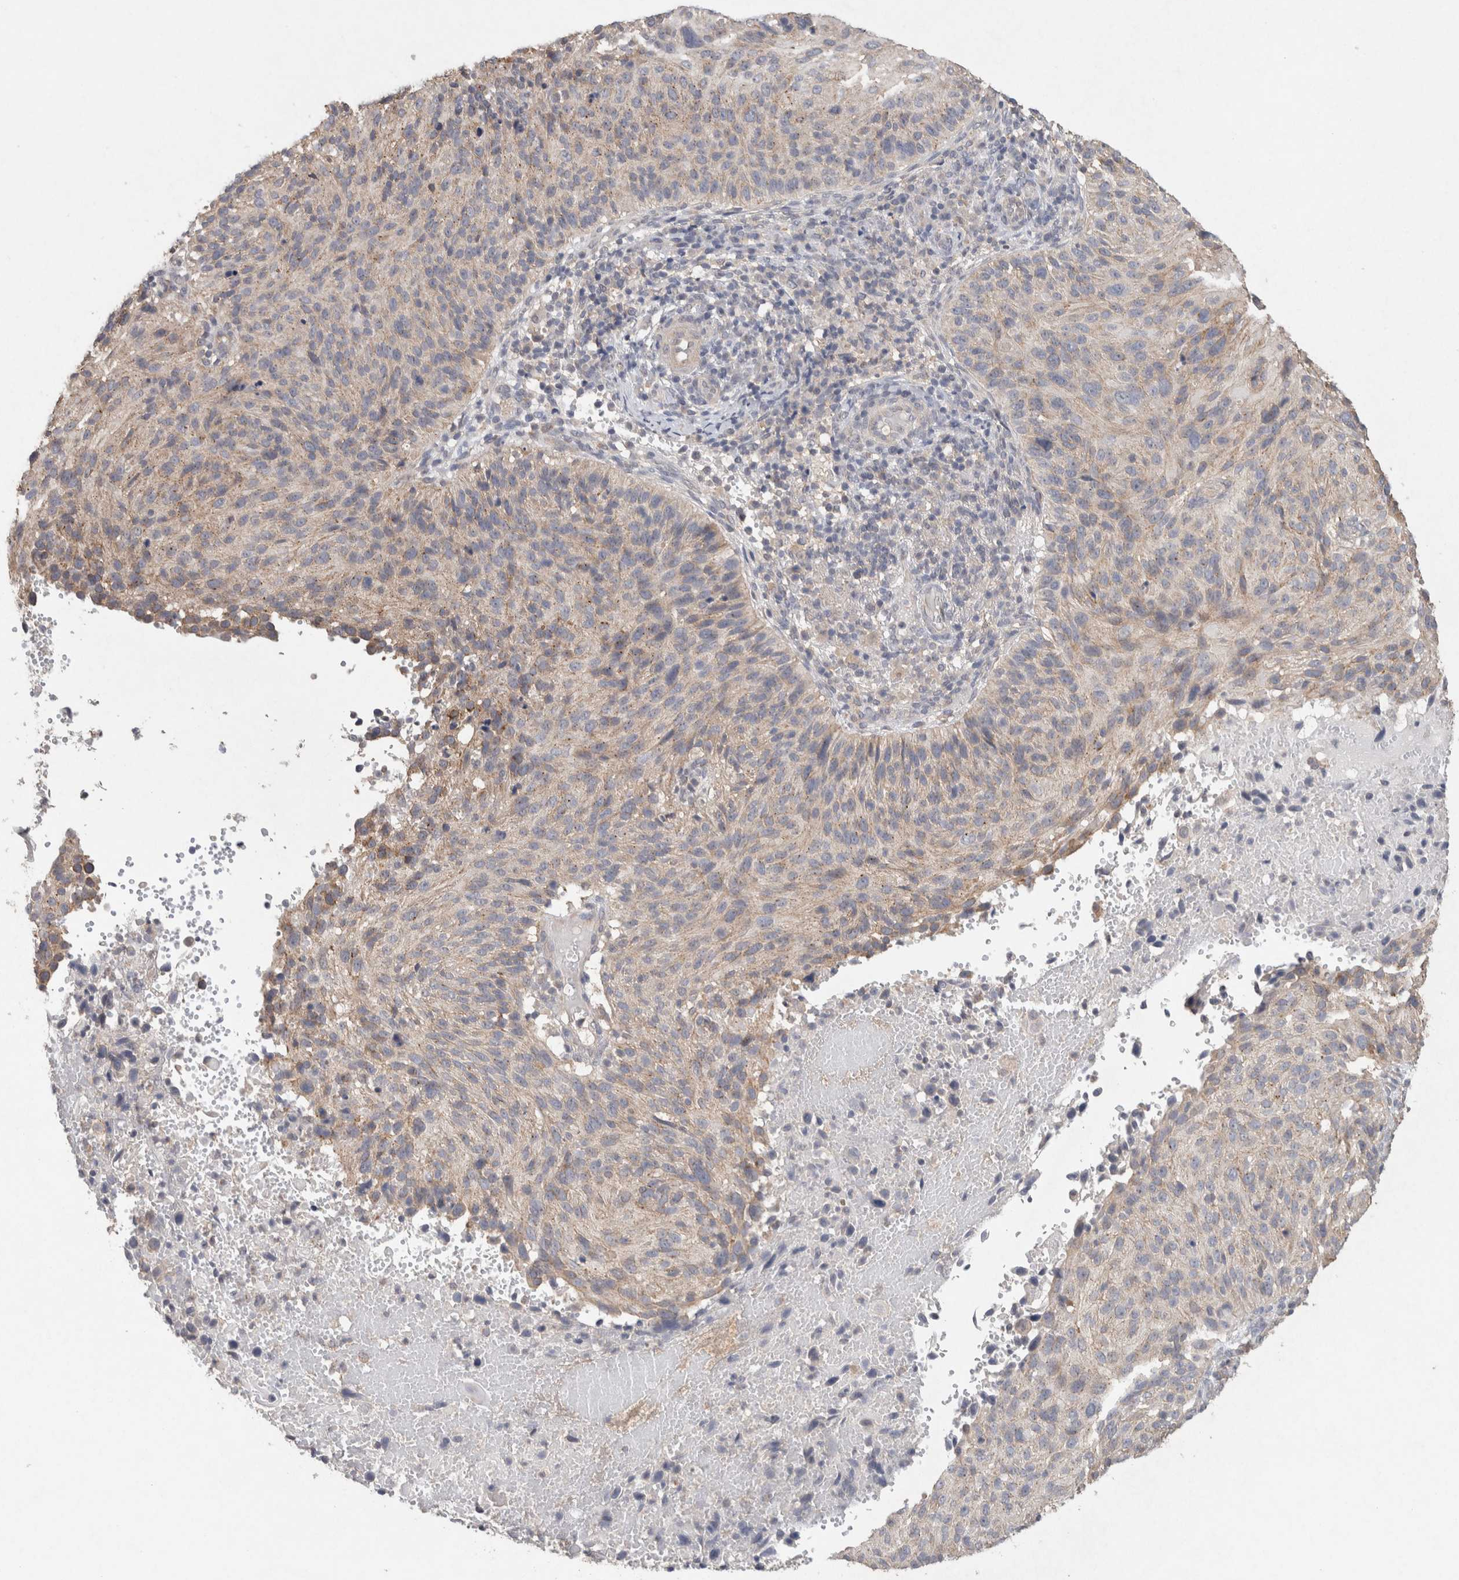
{"staining": {"intensity": "weak", "quantity": ">75%", "location": "cytoplasmic/membranous"}, "tissue": "cervical cancer", "cell_type": "Tumor cells", "image_type": "cancer", "snomed": [{"axis": "morphology", "description": "Squamous cell carcinoma, NOS"}, {"axis": "topography", "description": "Cervix"}], "caption": "A histopathology image showing weak cytoplasmic/membranous staining in about >75% of tumor cells in cervical cancer (squamous cell carcinoma), as visualized by brown immunohistochemical staining.", "gene": "RAB14", "patient": {"sex": "female", "age": 74}}